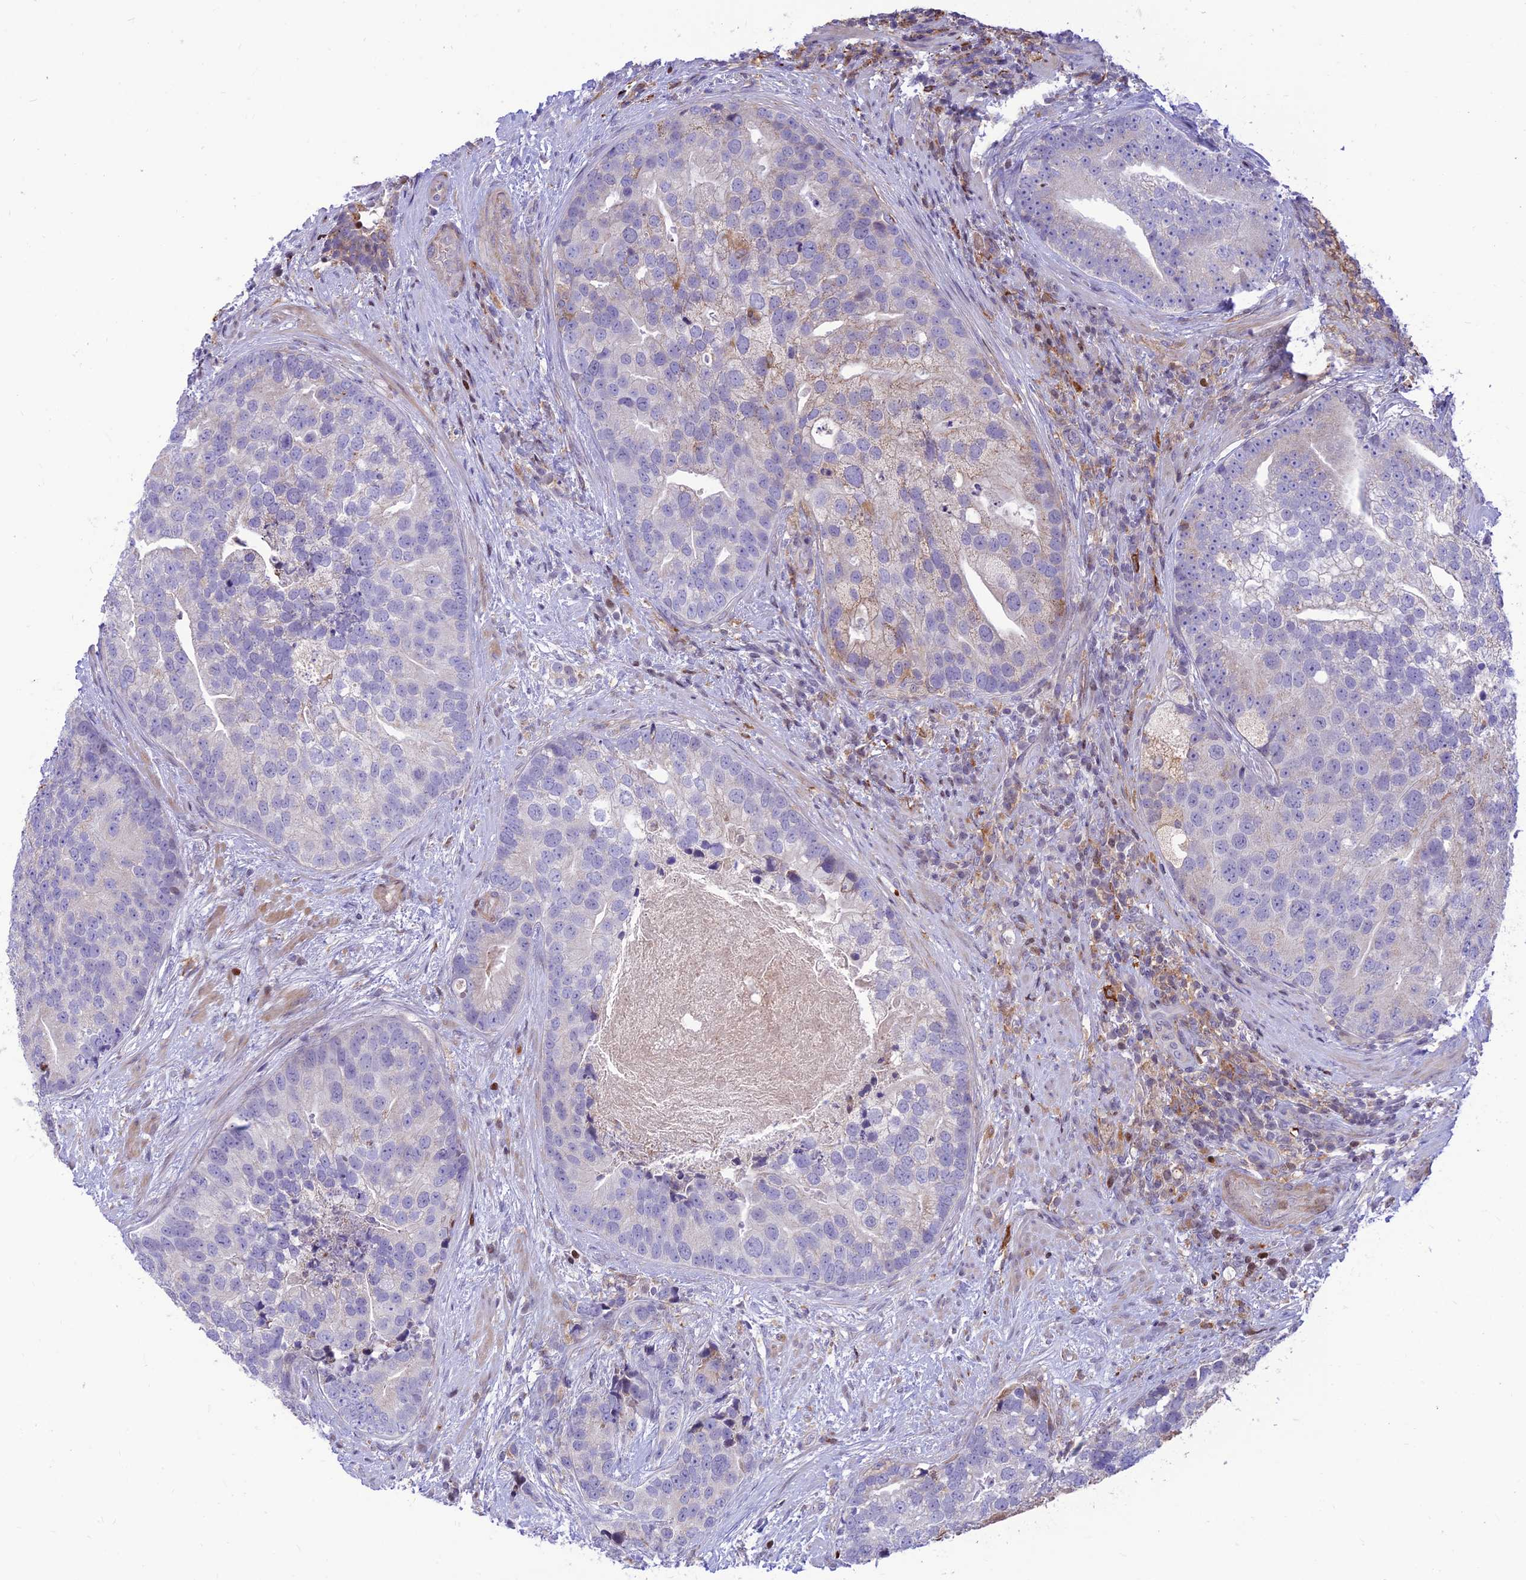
{"staining": {"intensity": "negative", "quantity": "none", "location": "none"}, "tissue": "prostate cancer", "cell_type": "Tumor cells", "image_type": "cancer", "snomed": [{"axis": "morphology", "description": "Adenocarcinoma, High grade"}, {"axis": "topography", "description": "Prostate"}], "caption": "Immunohistochemistry of human prostate adenocarcinoma (high-grade) demonstrates no staining in tumor cells.", "gene": "FAM186B", "patient": {"sex": "male", "age": 62}}